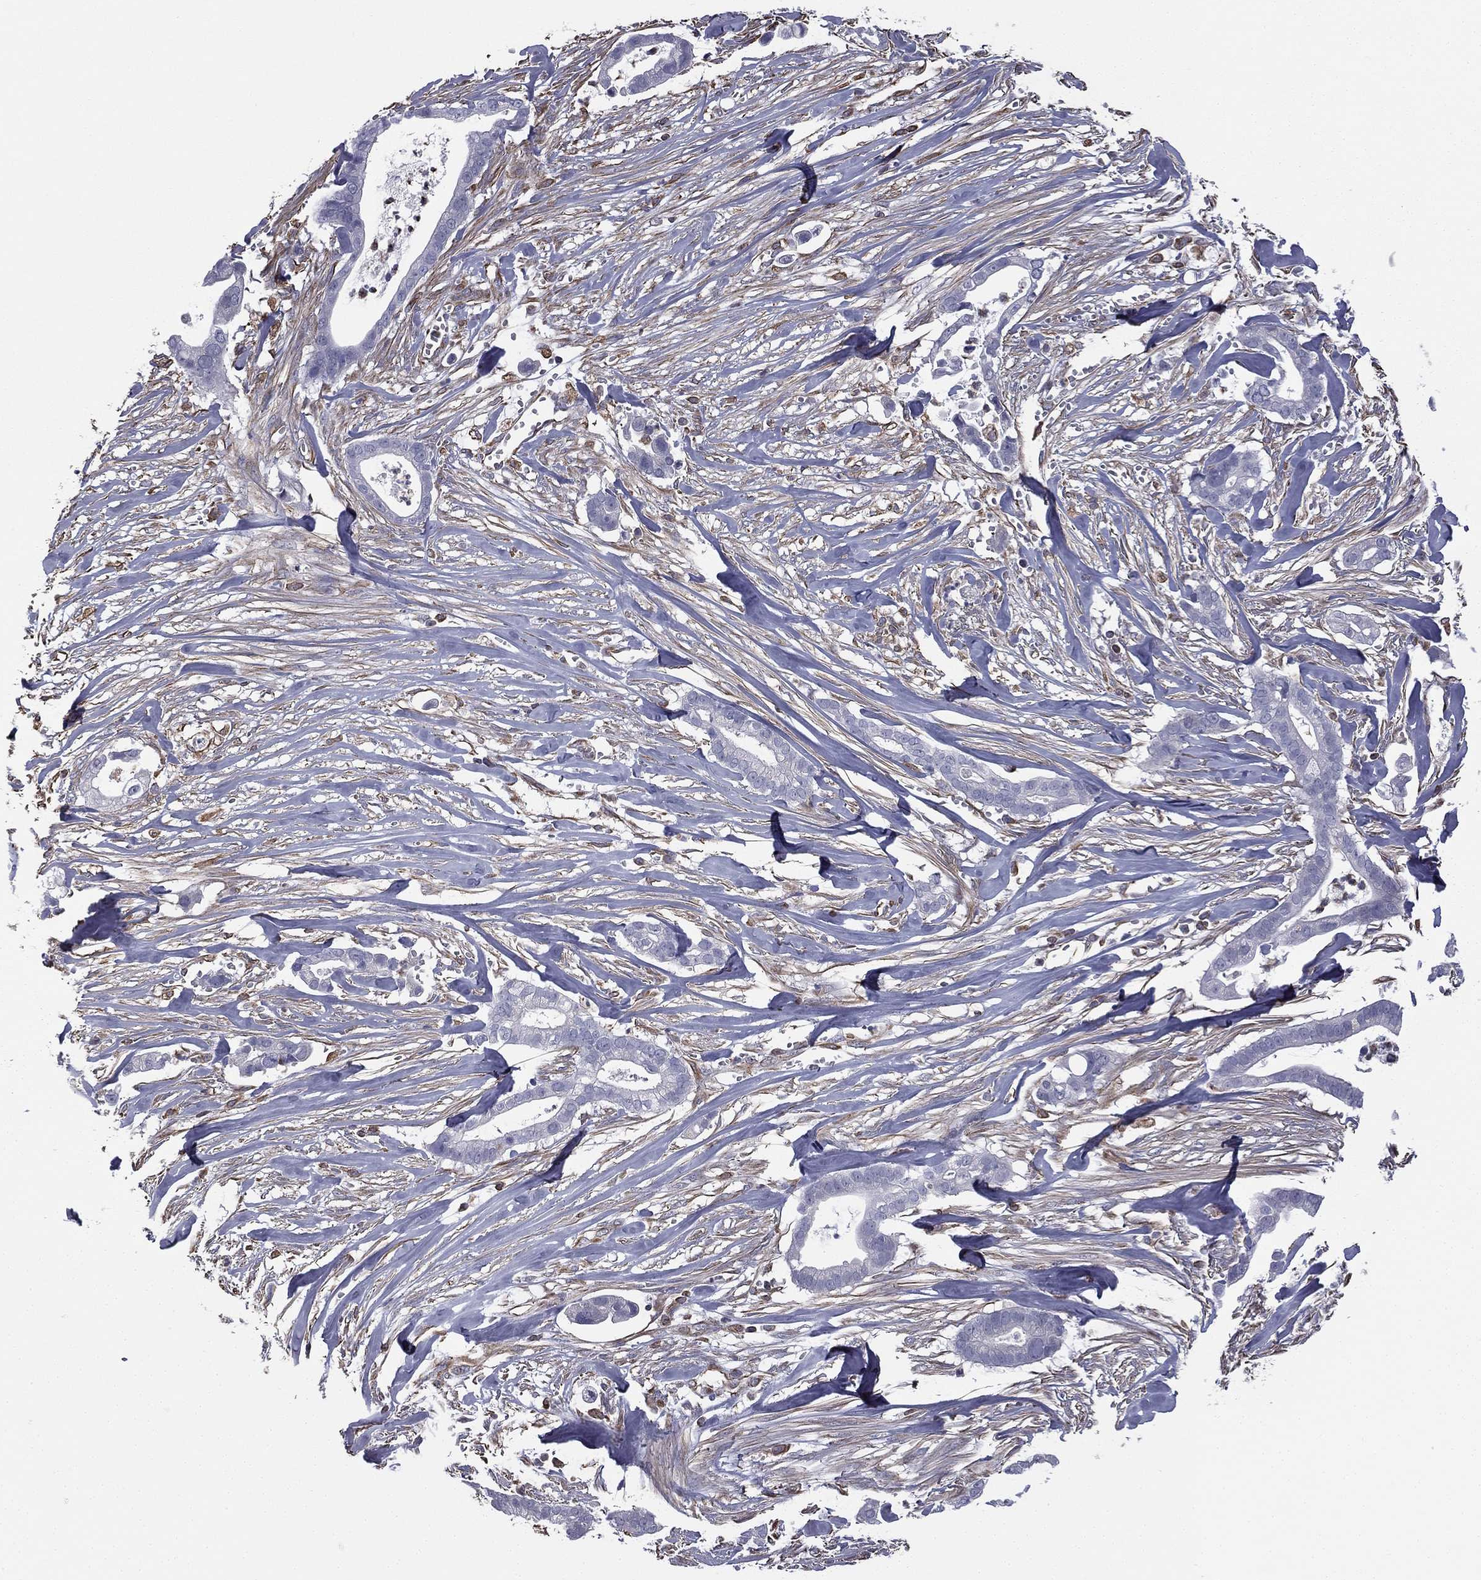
{"staining": {"intensity": "negative", "quantity": "none", "location": "none"}, "tissue": "pancreatic cancer", "cell_type": "Tumor cells", "image_type": "cancer", "snomed": [{"axis": "morphology", "description": "Adenocarcinoma, NOS"}, {"axis": "topography", "description": "Pancreas"}], "caption": "Protein analysis of adenocarcinoma (pancreatic) displays no significant positivity in tumor cells.", "gene": "SCUBE1", "patient": {"sex": "male", "age": 61}}